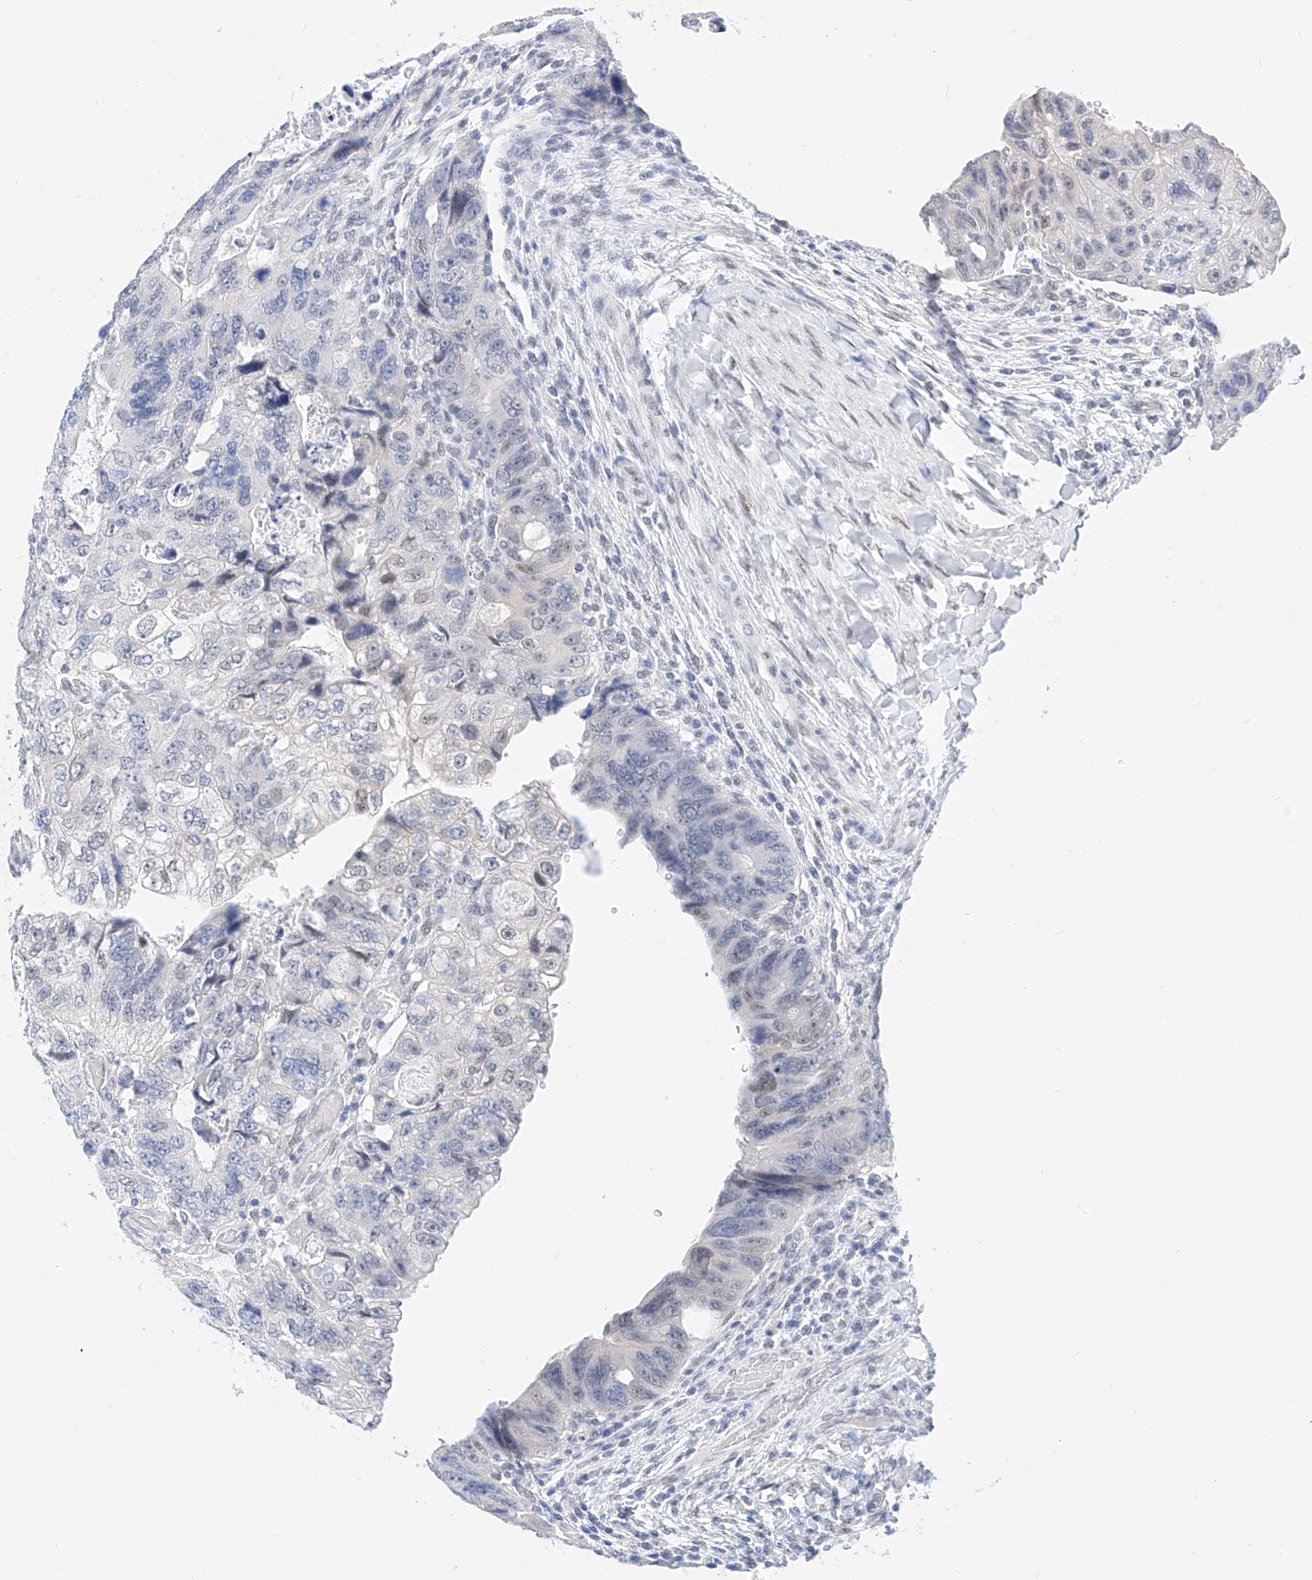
{"staining": {"intensity": "negative", "quantity": "none", "location": "none"}, "tissue": "colorectal cancer", "cell_type": "Tumor cells", "image_type": "cancer", "snomed": [{"axis": "morphology", "description": "Adenocarcinoma, NOS"}, {"axis": "topography", "description": "Rectum"}], "caption": "The immunohistochemistry image has no significant staining in tumor cells of adenocarcinoma (colorectal) tissue.", "gene": "KCNJ1", "patient": {"sex": "male", "age": 59}}